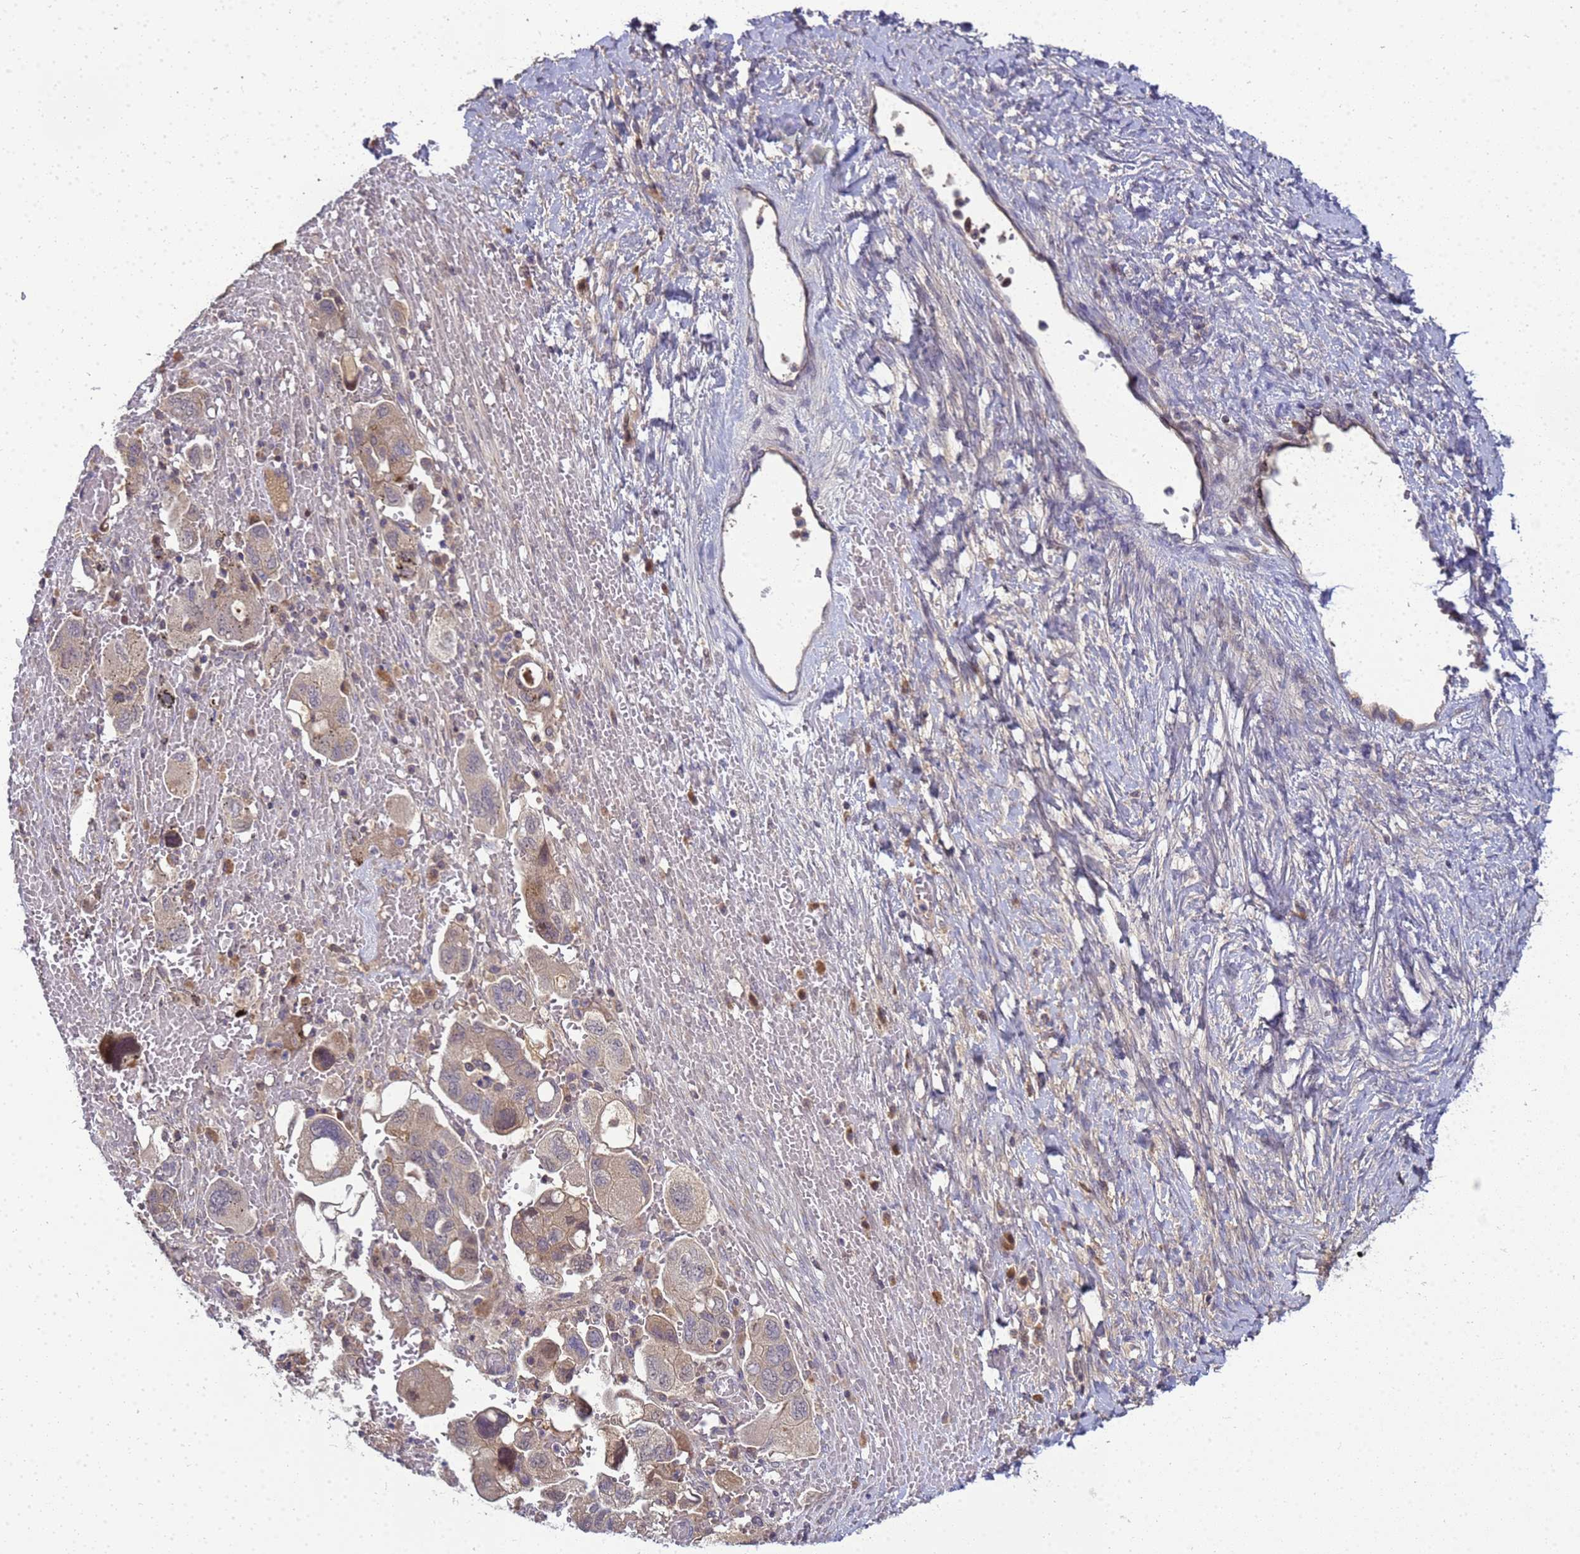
{"staining": {"intensity": "weak", "quantity": "25%-75%", "location": "cytoplasmic/membranous"}, "tissue": "ovarian cancer", "cell_type": "Tumor cells", "image_type": "cancer", "snomed": [{"axis": "morphology", "description": "Carcinoma, NOS"}, {"axis": "morphology", "description": "Cystadenocarcinoma, serous, NOS"}, {"axis": "topography", "description": "Ovary"}], "caption": "Immunohistochemical staining of human serous cystadenocarcinoma (ovarian) demonstrates weak cytoplasmic/membranous protein staining in about 25%-75% of tumor cells.", "gene": "TMEM74B", "patient": {"sex": "female", "age": 69}}